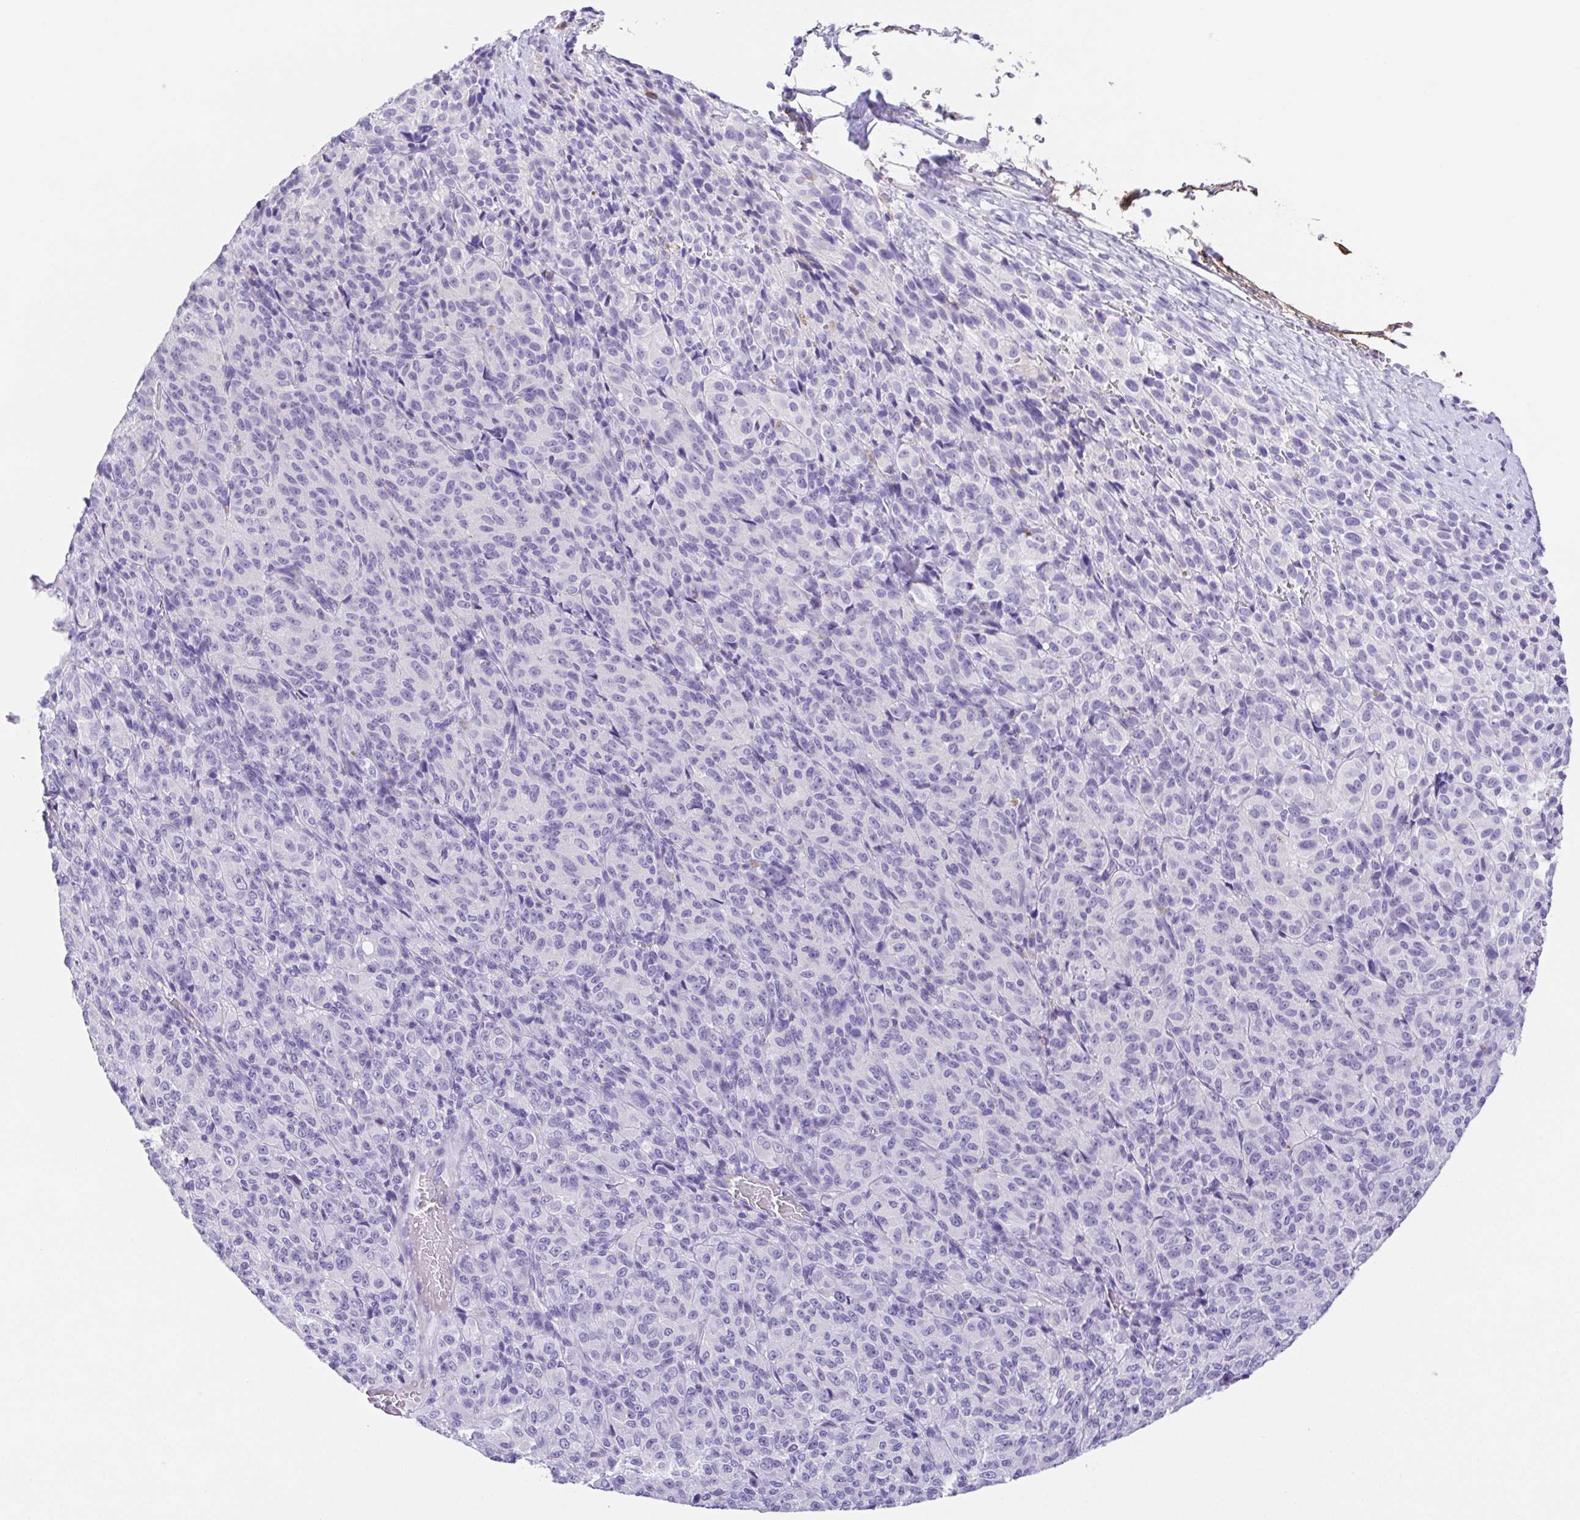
{"staining": {"intensity": "negative", "quantity": "none", "location": "none"}, "tissue": "melanoma", "cell_type": "Tumor cells", "image_type": "cancer", "snomed": [{"axis": "morphology", "description": "Malignant melanoma, Metastatic site"}, {"axis": "topography", "description": "Brain"}], "caption": "Protein analysis of melanoma exhibits no significant expression in tumor cells. (Immunohistochemistry (ihc), brightfield microscopy, high magnification).", "gene": "SPATA4", "patient": {"sex": "female", "age": 56}}